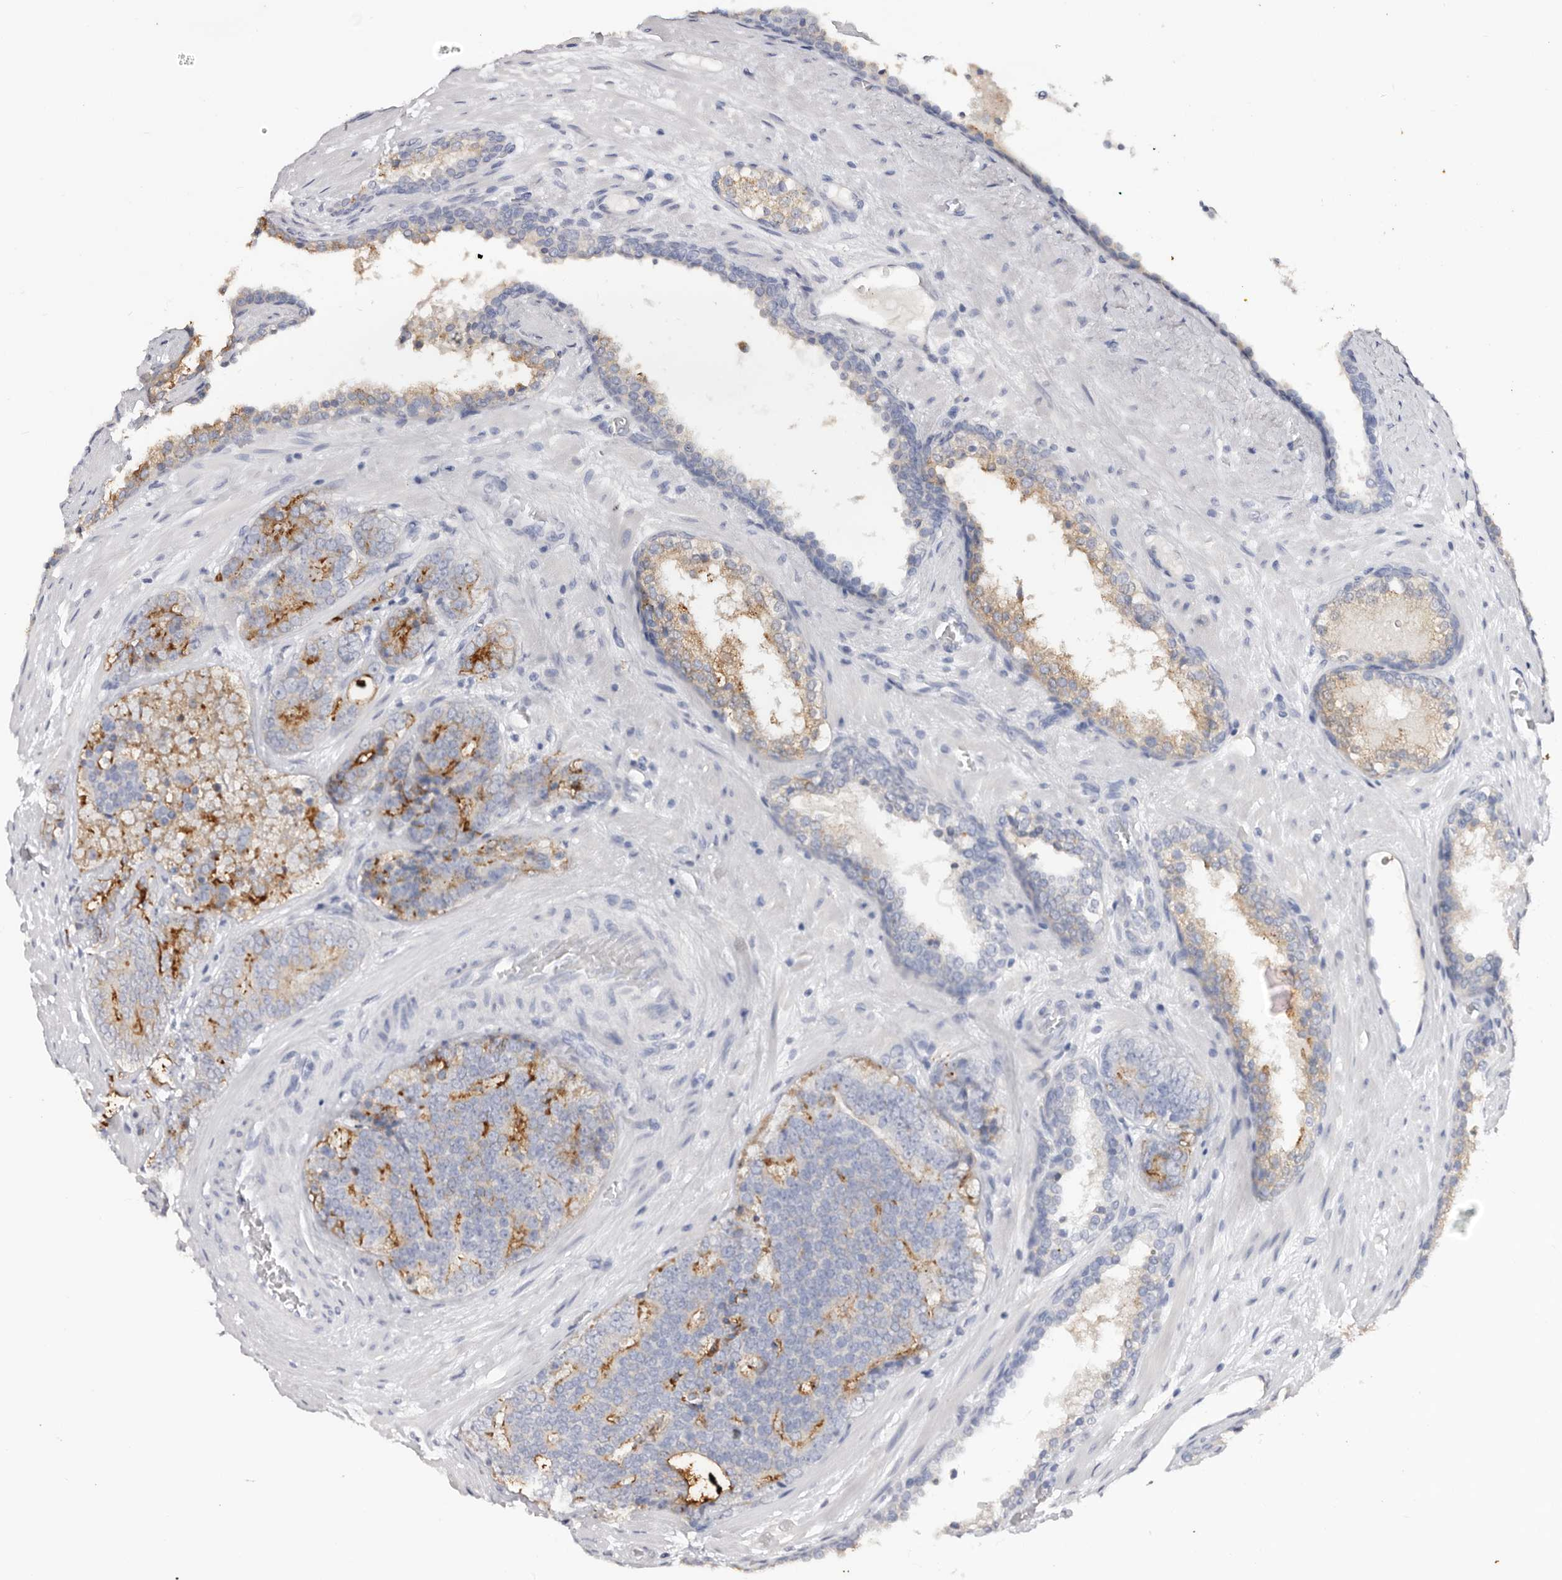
{"staining": {"intensity": "strong", "quantity": "<25%", "location": "cytoplasmic/membranous"}, "tissue": "prostate cancer", "cell_type": "Tumor cells", "image_type": "cancer", "snomed": [{"axis": "morphology", "description": "Adenocarcinoma, High grade"}, {"axis": "topography", "description": "Prostate"}], "caption": "IHC photomicrograph of neoplastic tissue: human prostate high-grade adenocarcinoma stained using immunohistochemistry (IHC) exhibits medium levels of strong protein expression localized specifically in the cytoplasmic/membranous of tumor cells, appearing as a cytoplasmic/membranous brown color.", "gene": "AKNAD1", "patient": {"sex": "male", "age": 56}}